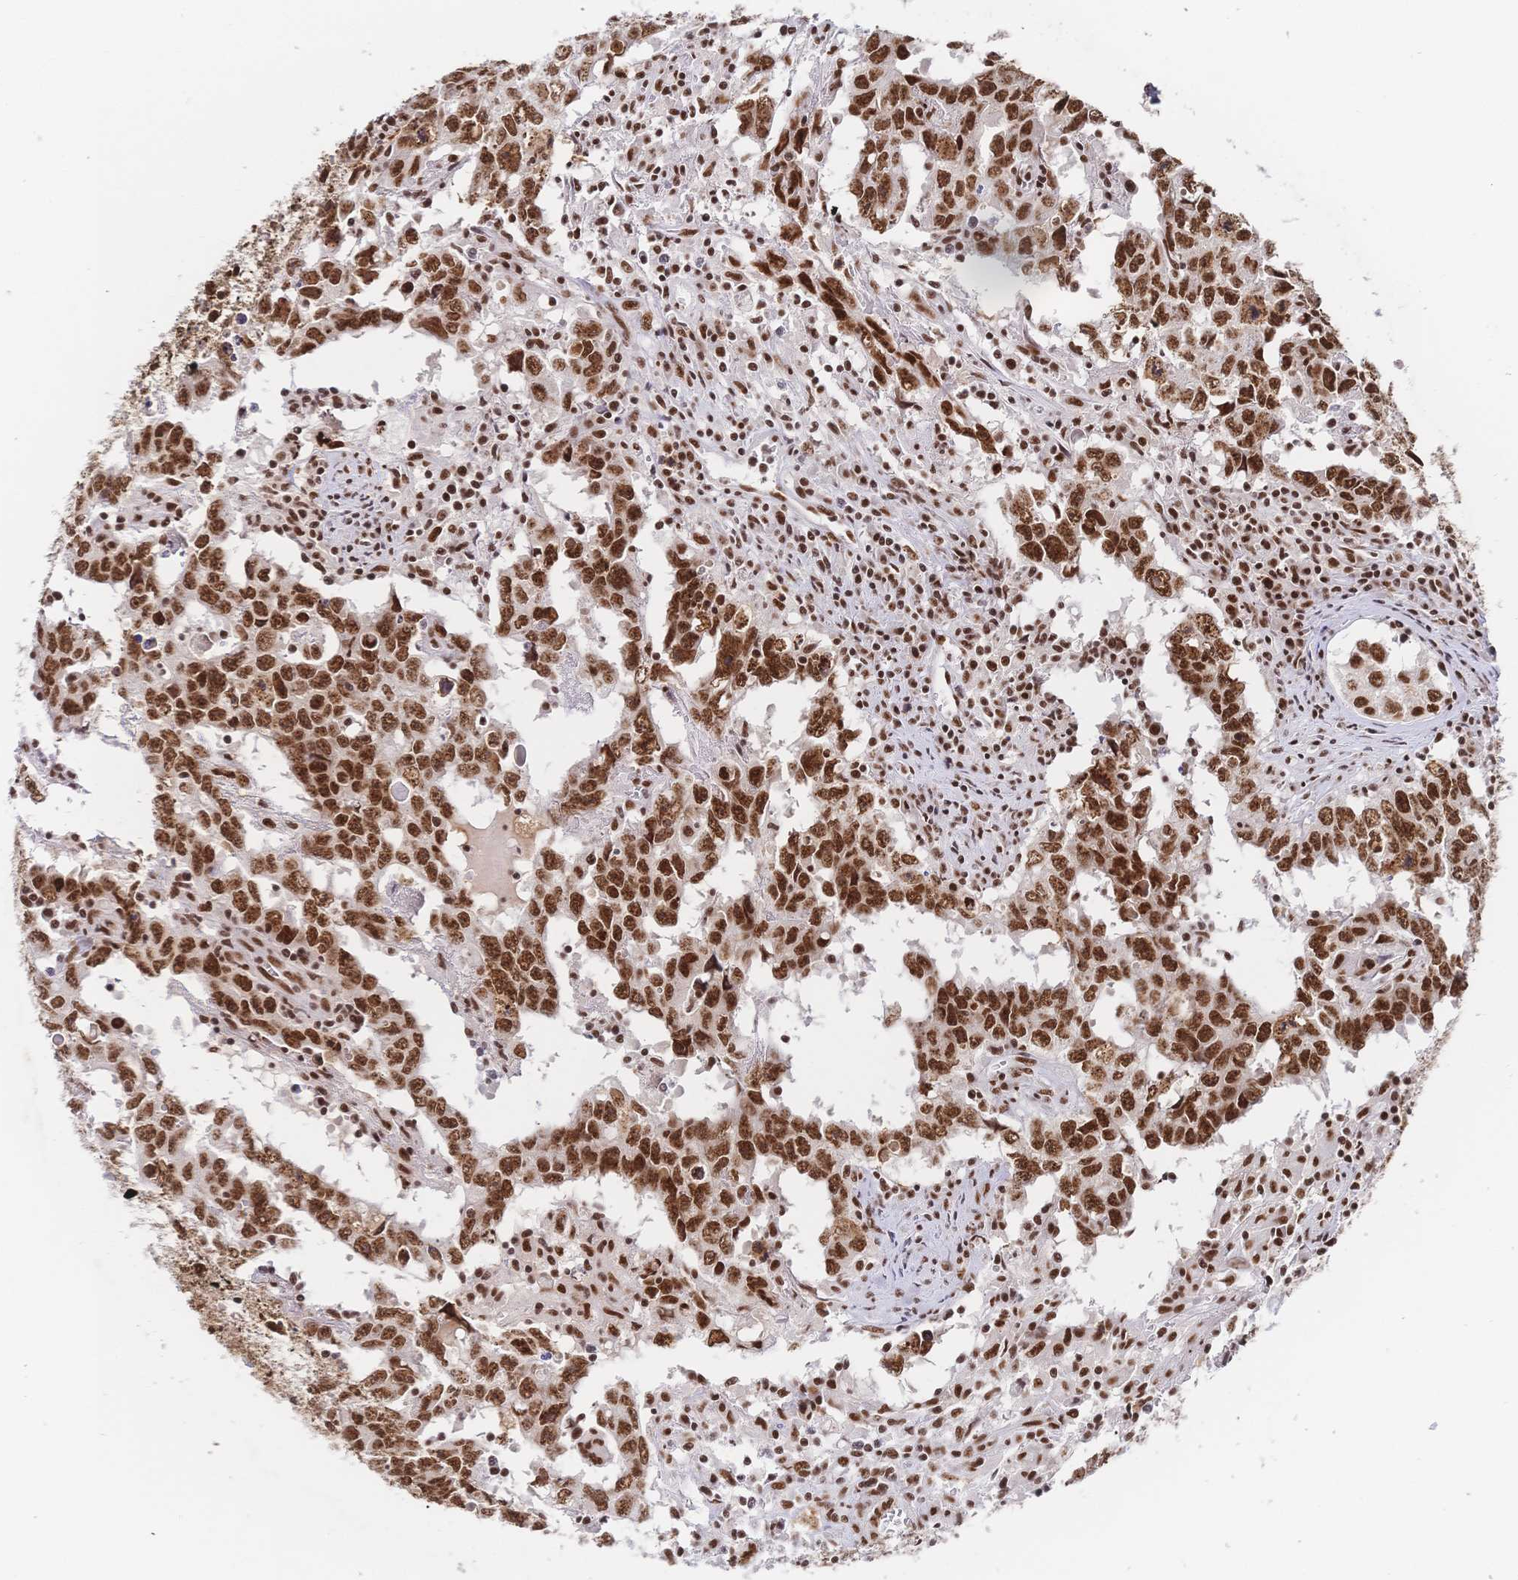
{"staining": {"intensity": "strong", "quantity": ">75%", "location": "nuclear"}, "tissue": "testis cancer", "cell_type": "Tumor cells", "image_type": "cancer", "snomed": [{"axis": "morphology", "description": "Carcinoma, Embryonal, NOS"}, {"axis": "topography", "description": "Testis"}], "caption": "Strong nuclear staining for a protein is appreciated in approximately >75% of tumor cells of testis cancer using immunohistochemistry.", "gene": "SRSF1", "patient": {"sex": "male", "age": 22}}